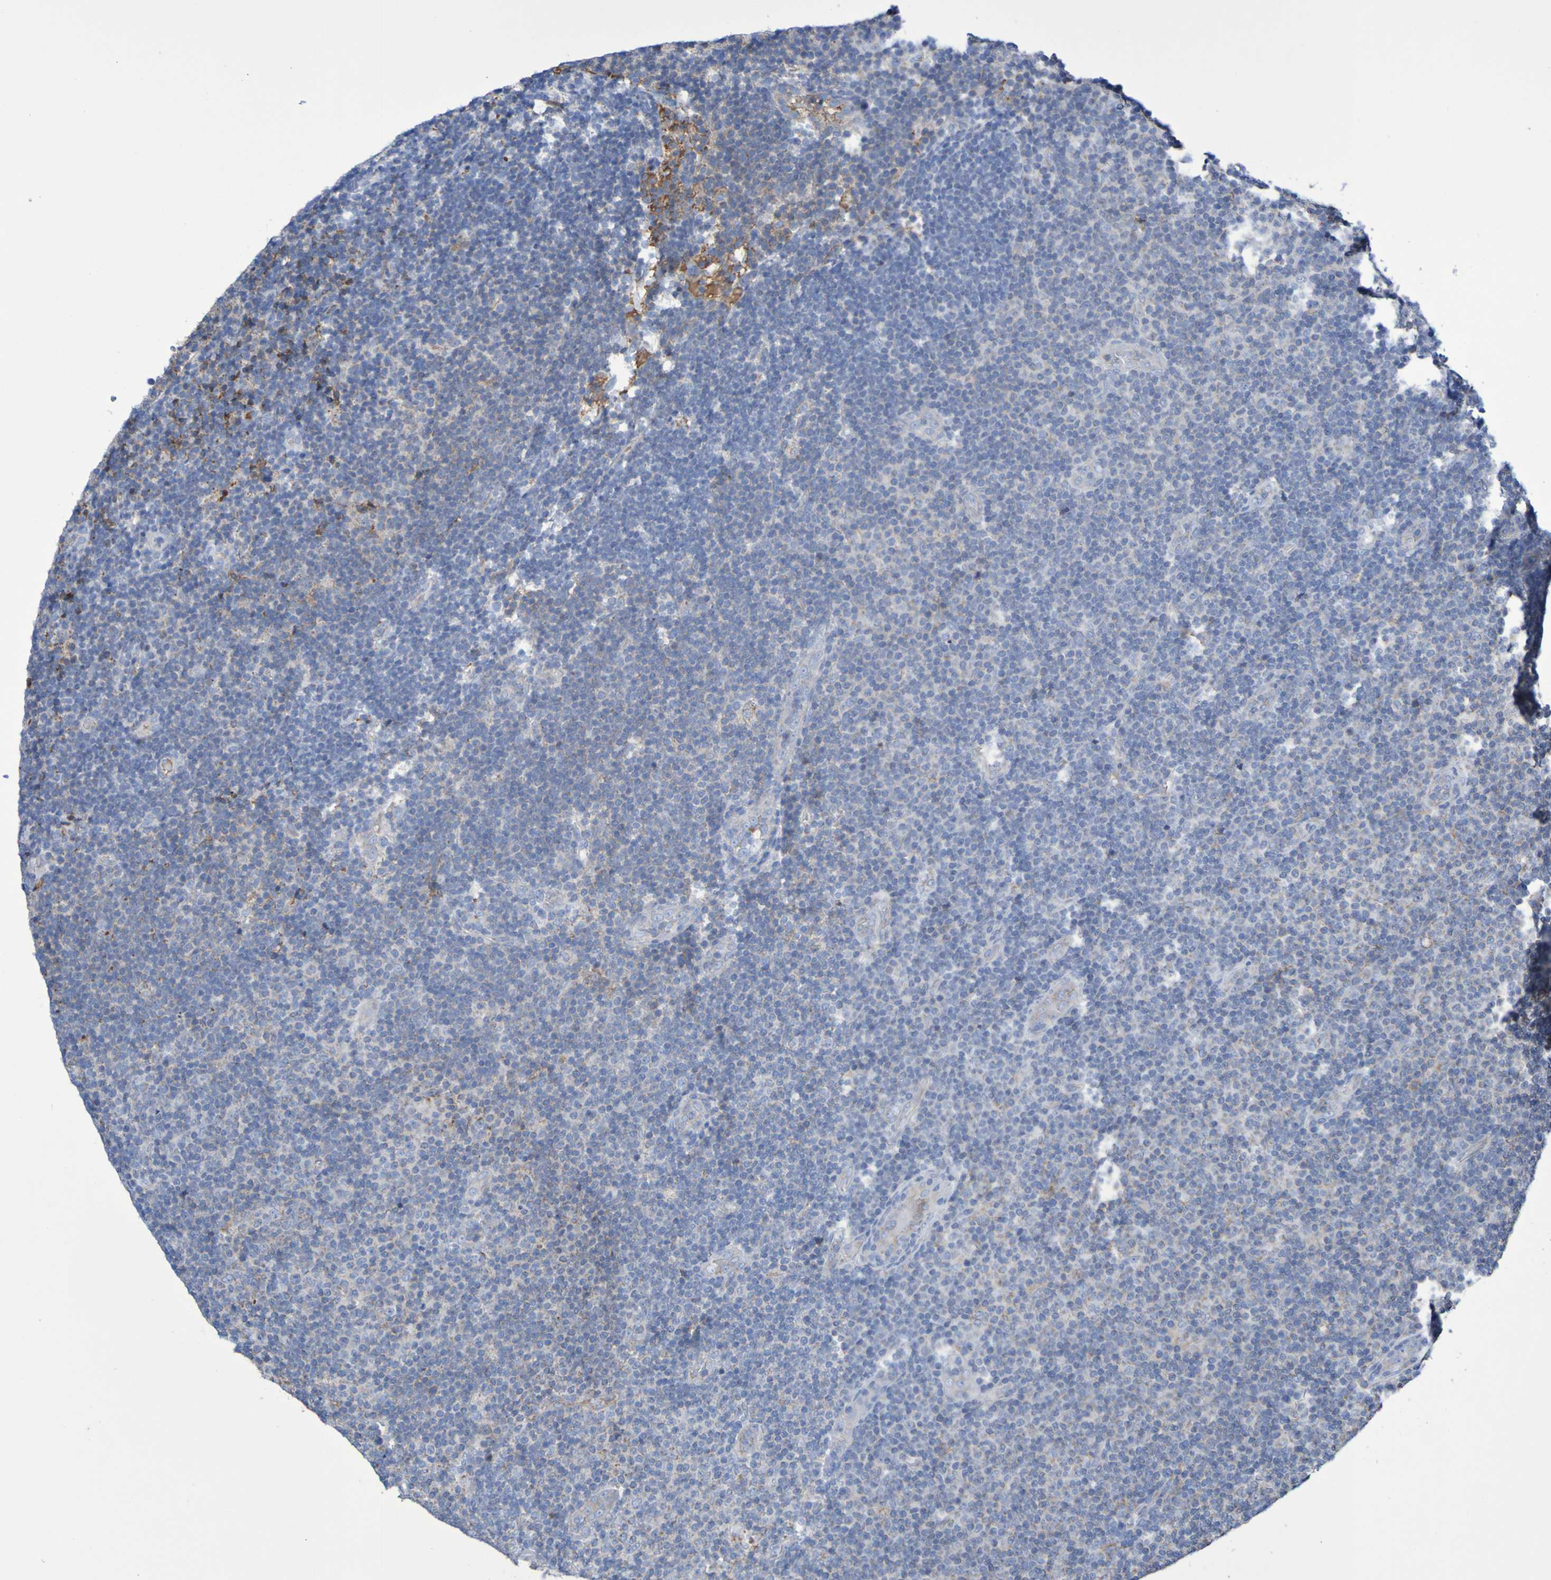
{"staining": {"intensity": "moderate", "quantity": "<25%", "location": "cytoplasmic/membranous"}, "tissue": "lymphoma", "cell_type": "Tumor cells", "image_type": "cancer", "snomed": [{"axis": "morphology", "description": "Malignant lymphoma, non-Hodgkin's type, Low grade"}, {"axis": "topography", "description": "Lymph node"}], "caption": "Immunohistochemistry micrograph of human low-grade malignant lymphoma, non-Hodgkin's type stained for a protein (brown), which reveals low levels of moderate cytoplasmic/membranous staining in approximately <25% of tumor cells.", "gene": "CNTN2", "patient": {"sex": "male", "age": 83}}